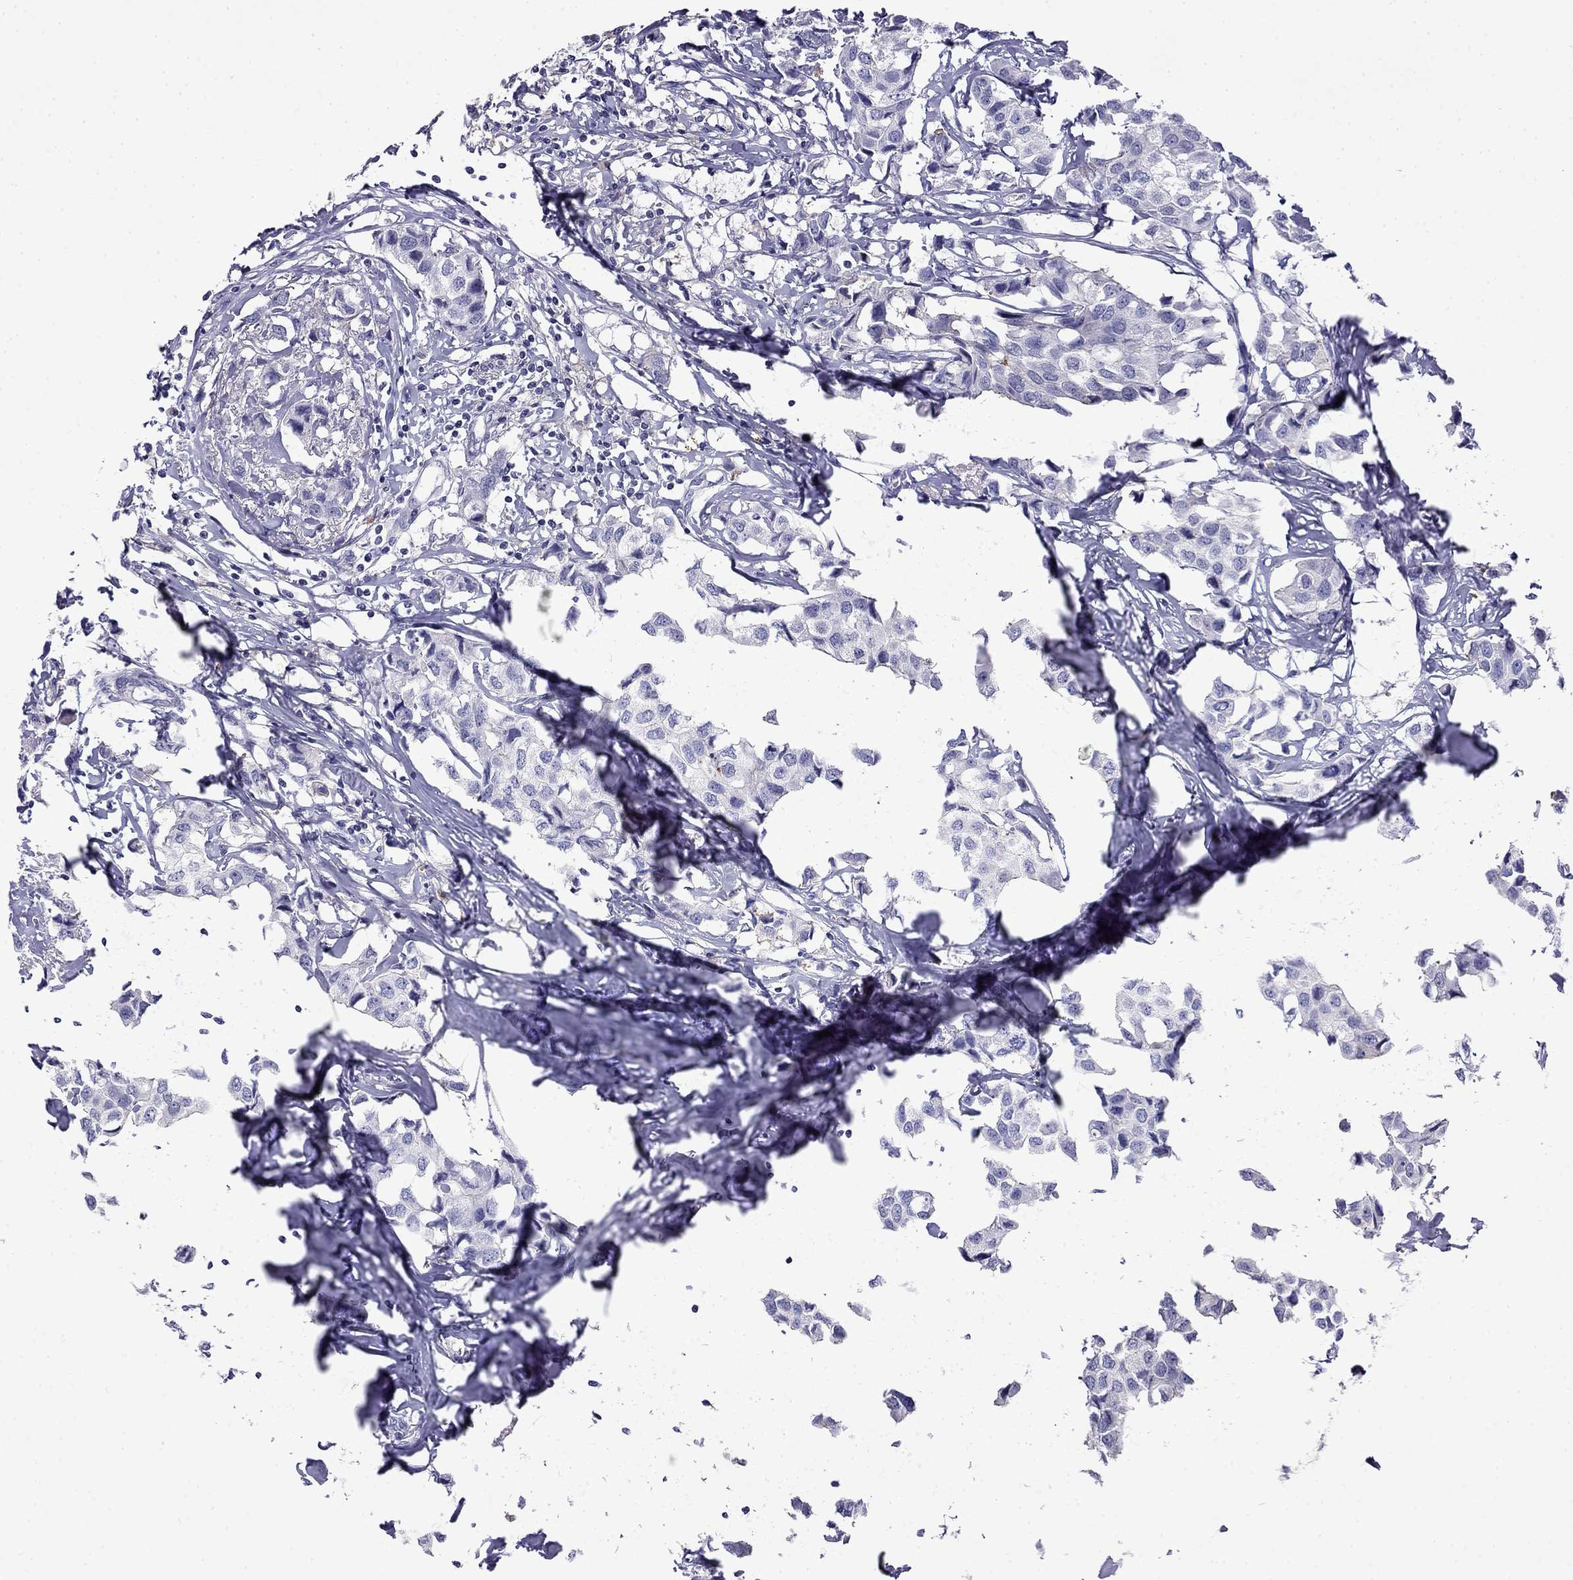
{"staining": {"intensity": "negative", "quantity": "none", "location": "none"}, "tissue": "breast cancer", "cell_type": "Tumor cells", "image_type": "cancer", "snomed": [{"axis": "morphology", "description": "Duct carcinoma"}, {"axis": "topography", "description": "Breast"}], "caption": "A histopathology image of infiltrating ductal carcinoma (breast) stained for a protein demonstrates no brown staining in tumor cells.", "gene": "PRR18", "patient": {"sex": "female", "age": 80}}